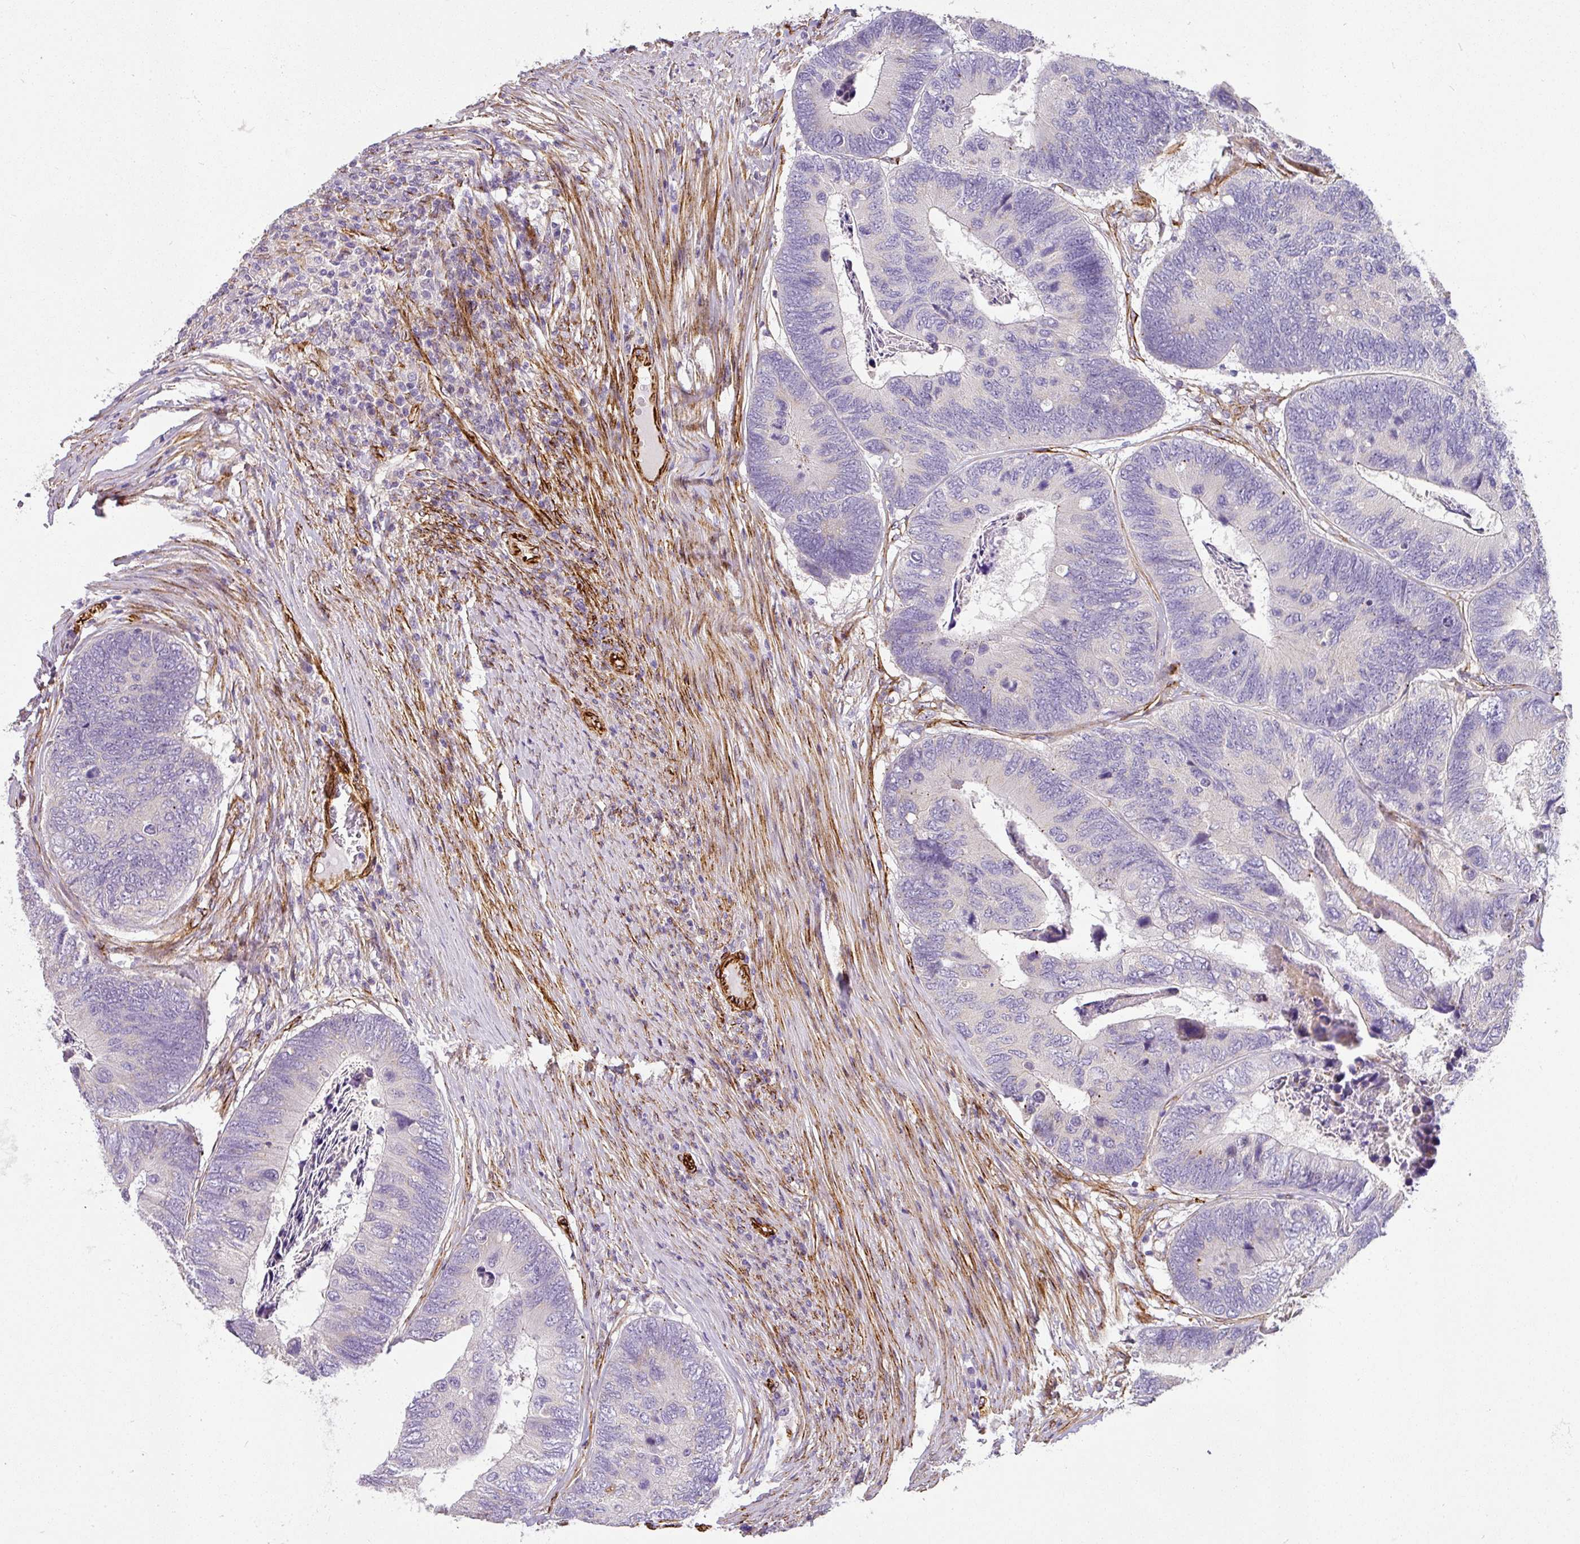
{"staining": {"intensity": "negative", "quantity": "none", "location": "none"}, "tissue": "colorectal cancer", "cell_type": "Tumor cells", "image_type": "cancer", "snomed": [{"axis": "morphology", "description": "Adenocarcinoma, NOS"}, {"axis": "topography", "description": "Colon"}], "caption": "This is an immunohistochemistry (IHC) histopathology image of colorectal adenocarcinoma. There is no expression in tumor cells.", "gene": "SLC25A17", "patient": {"sex": "female", "age": 67}}